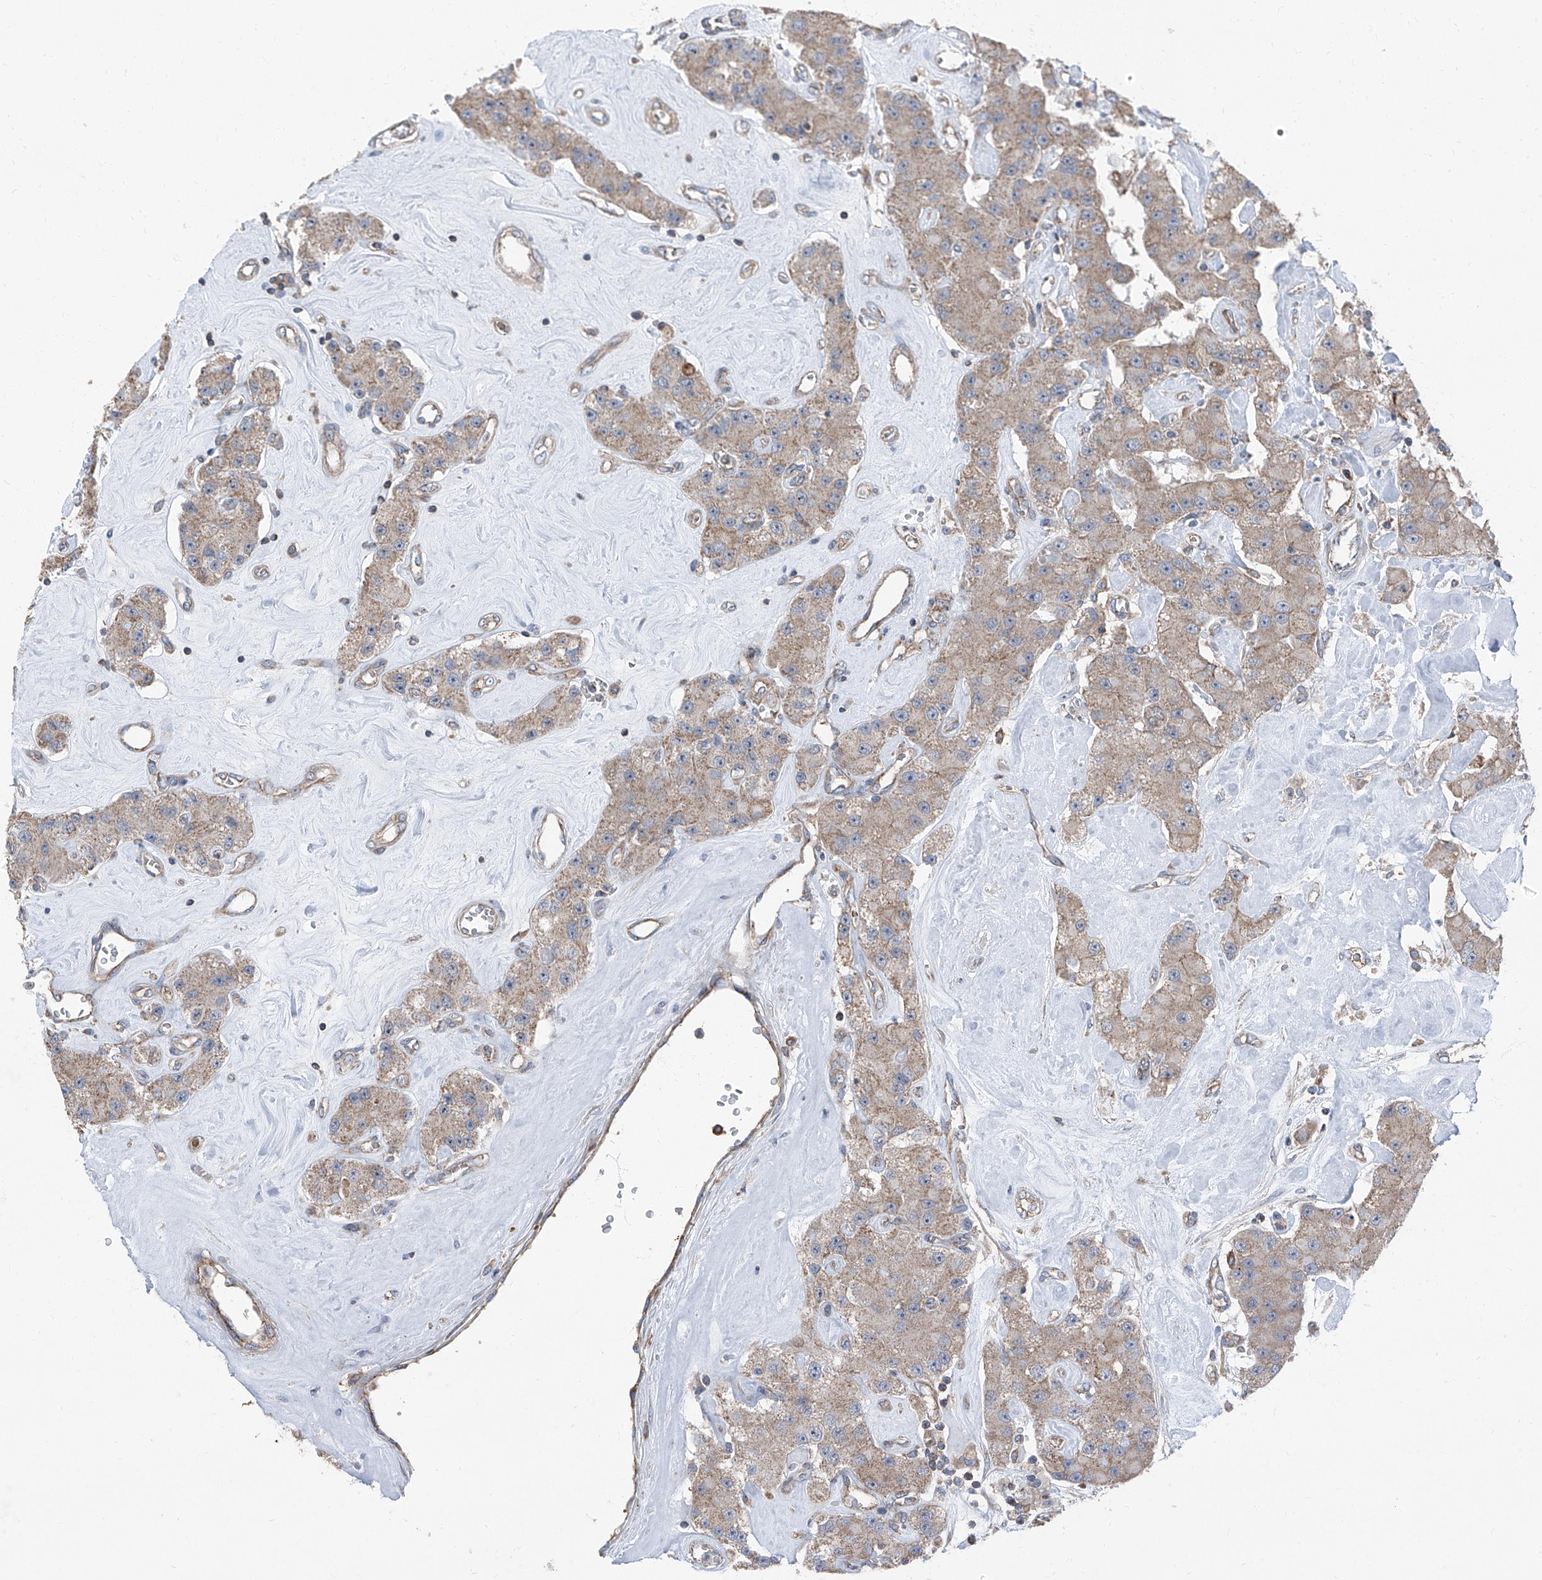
{"staining": {"intensity": "weak", "quantity": ">75%", "location": "cytoplasmic/membranous"}, "tissue": "carcinoid", "cell_type": "Tumor cells", "image_type": "cancer", "snomed": [{"axis": "morphology", "description": "Carcinoid, malignant, NOS"}, {"axis": "topography", "description": "Pancreas"}], "caption": "Tumor cells display low levels of weak cytoplasmic/membranous expression in approximately >75% of cells in carcinoid.", "gene": "GPR142", "patient": {"sex": "male", "age": 41}}